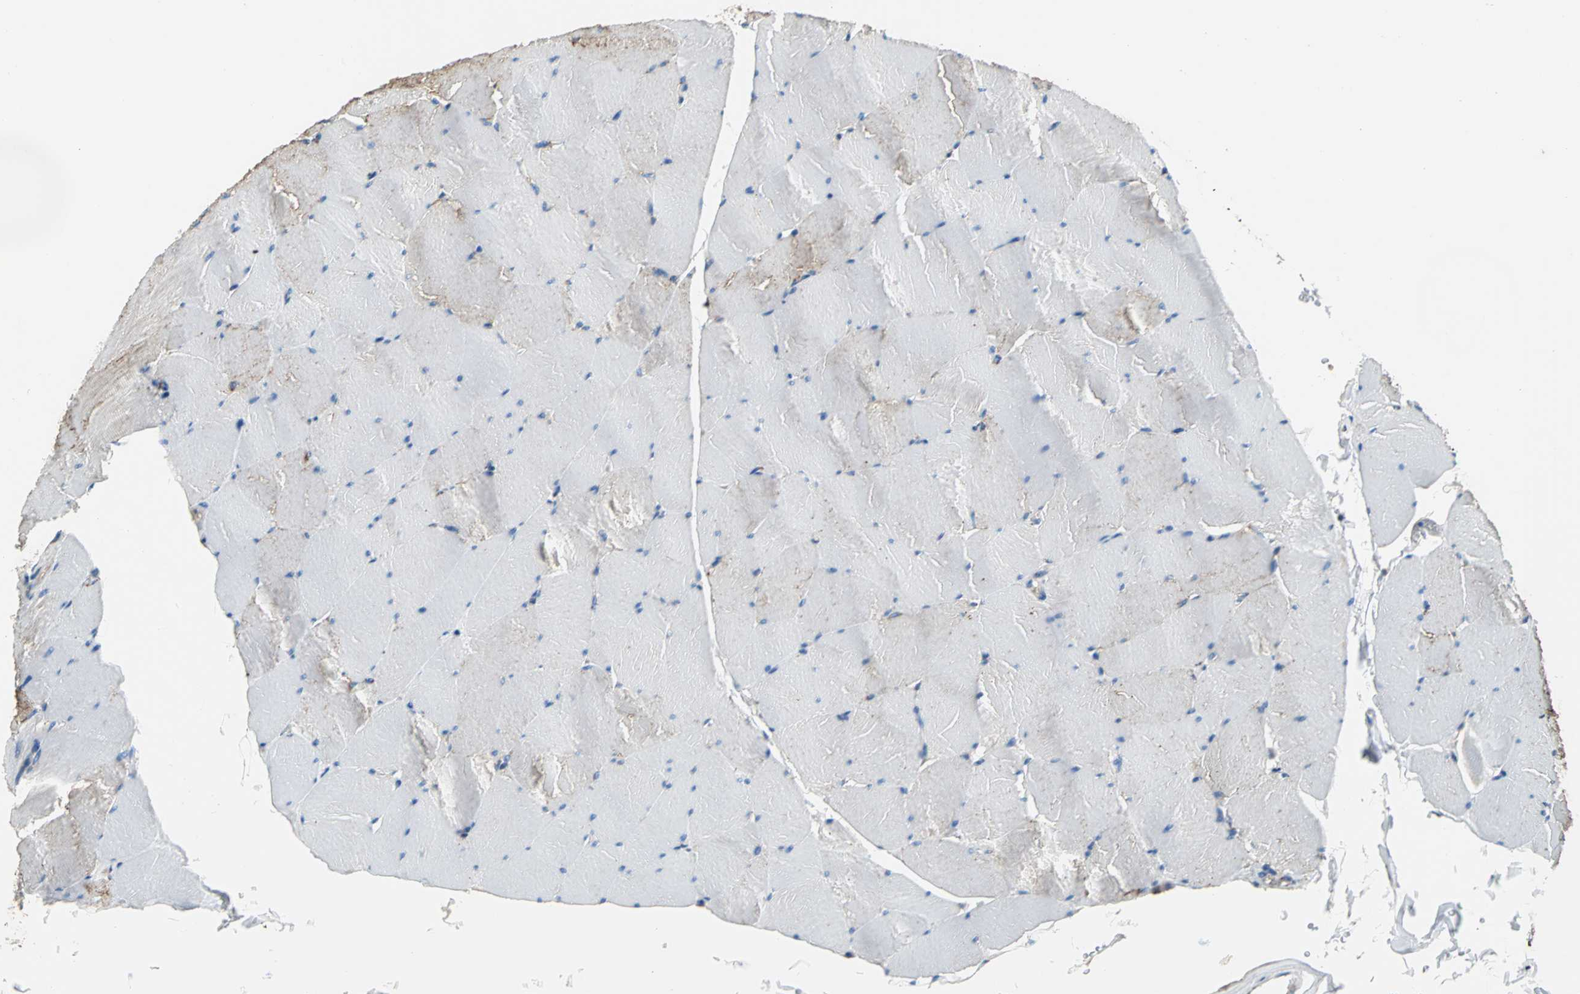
{"staining": {"intensity": "moderate", "quantity": "25%-75%", "location": "cytoplasmic/membranous"}, "tissue": "skeletal muscle", "cell_type": "Myocytes", "image_type": "normal", "snomed": [{"axis": "morphology", "description": "Normal tissue, NOS"}, {"axis": "topography", "description": "Skeletal muscle"}], "caption": "Protein expression analysis of normal skeletal muscle exhibits moderate cytoplasmic/membranous staining in approximately 25%-75% of myocytes.", "gene": "ECH1", "patient": {"sex": "male", "age": 62}}